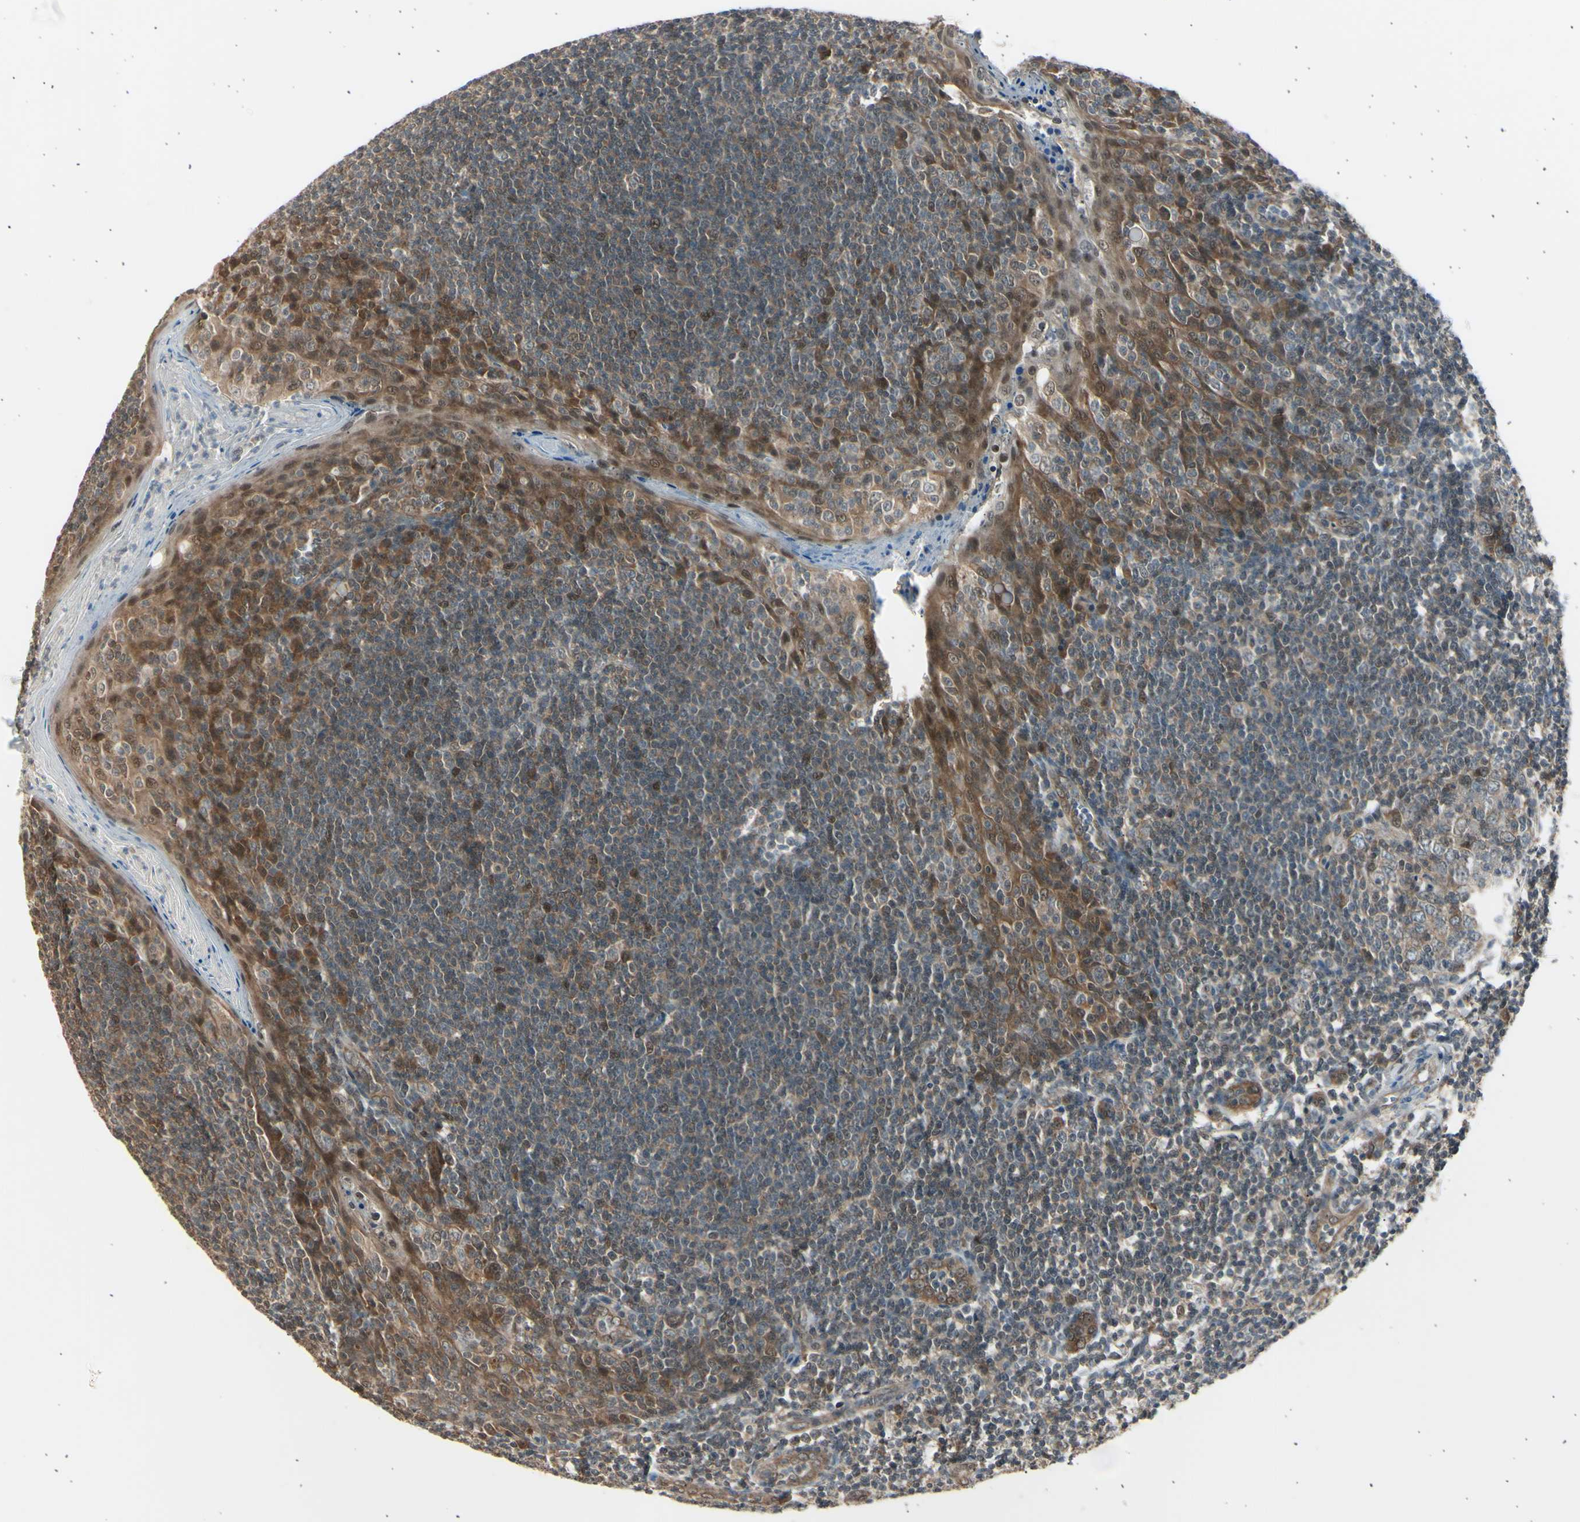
{"staining": {"intensity": "weak", "quantity": ">75%", "location": "cytoplasmic/membranous"}, "tissue": "tonsil", "cell_type": "Germinal center cells", "image_type": "normal", "snomed": [{"axis": "morphology", "description": "Normal tissue, NOS"}, {"axis": "topography", "description": "Tonsil"}], "caption": "A micrograph of tonsil stained for a protein demonstrates weak cytoplasmic/membranous brown staining in germinal center cells. The staining was performed using DAB to visualize the protein expression in brown, while the nuclei were stained in blue with hematoxylin (Magnification: 20x).", "gene": "PSMD5", "patient": {"sex": "male", "age": 31}}